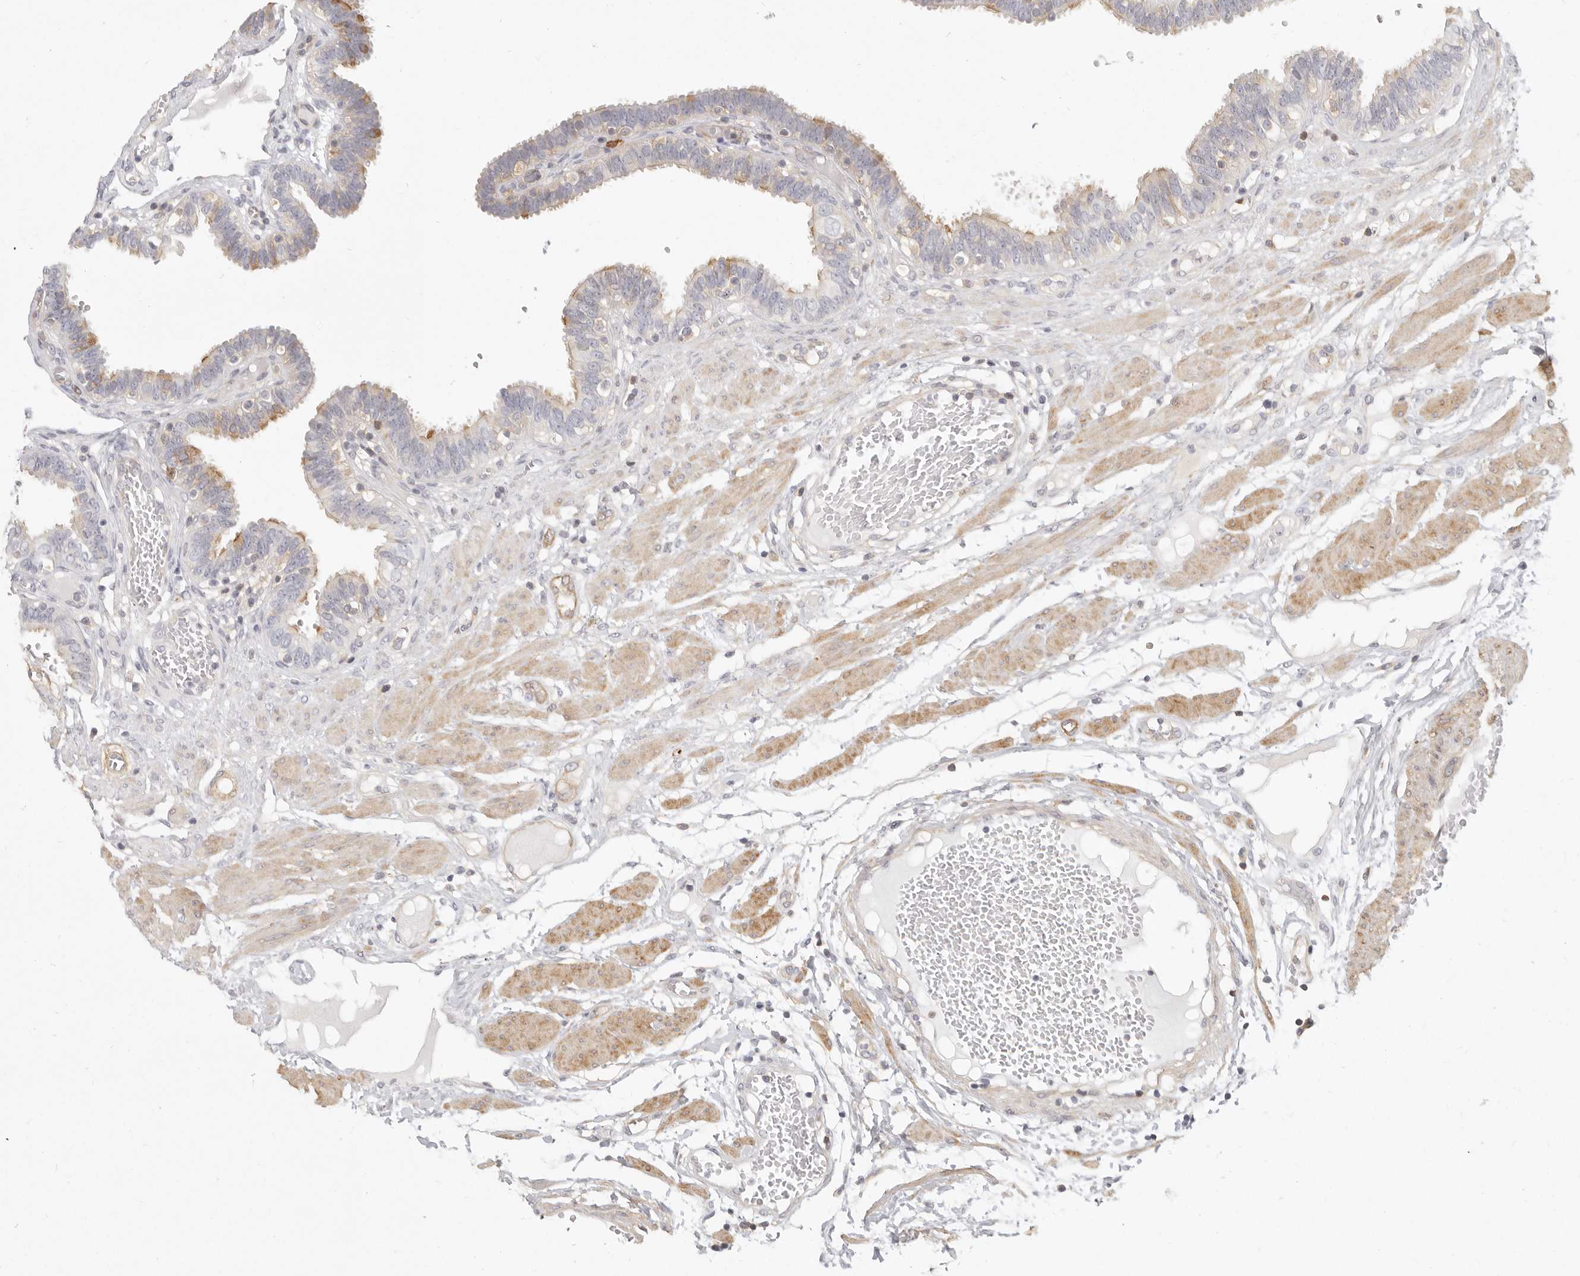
{"staining": {"intensity": "moderate", "quantity": "25%-75%", "location": "cytoplasmic/membranous"}, "tissue": "fallopian tube", "cell_type": "Glandular cells", "image_type": "normal", "snomed": [{"axis": "morphology", "description": "Normal tissue, NOS"}, {"axis": "topography", "description": "Fallopian tube"}, {"axis": "topography", "description": "Placenta"}], "caption": "Immunohistochemical staining of normal human fallopian tube shows 25%-75% levels of moderate cytoplasmic/membranous protein positivity in about 25%-75% of glandular cells. The staining was performed using DAB (3,3'-diaminobenzidine) to visualize the protein expression in brown, while the nuclei were stained in blue with hematoxylin (Magnification: 20x).", "gene": "NIBAN1", "patient": {"sex": "female", "age": 32}}